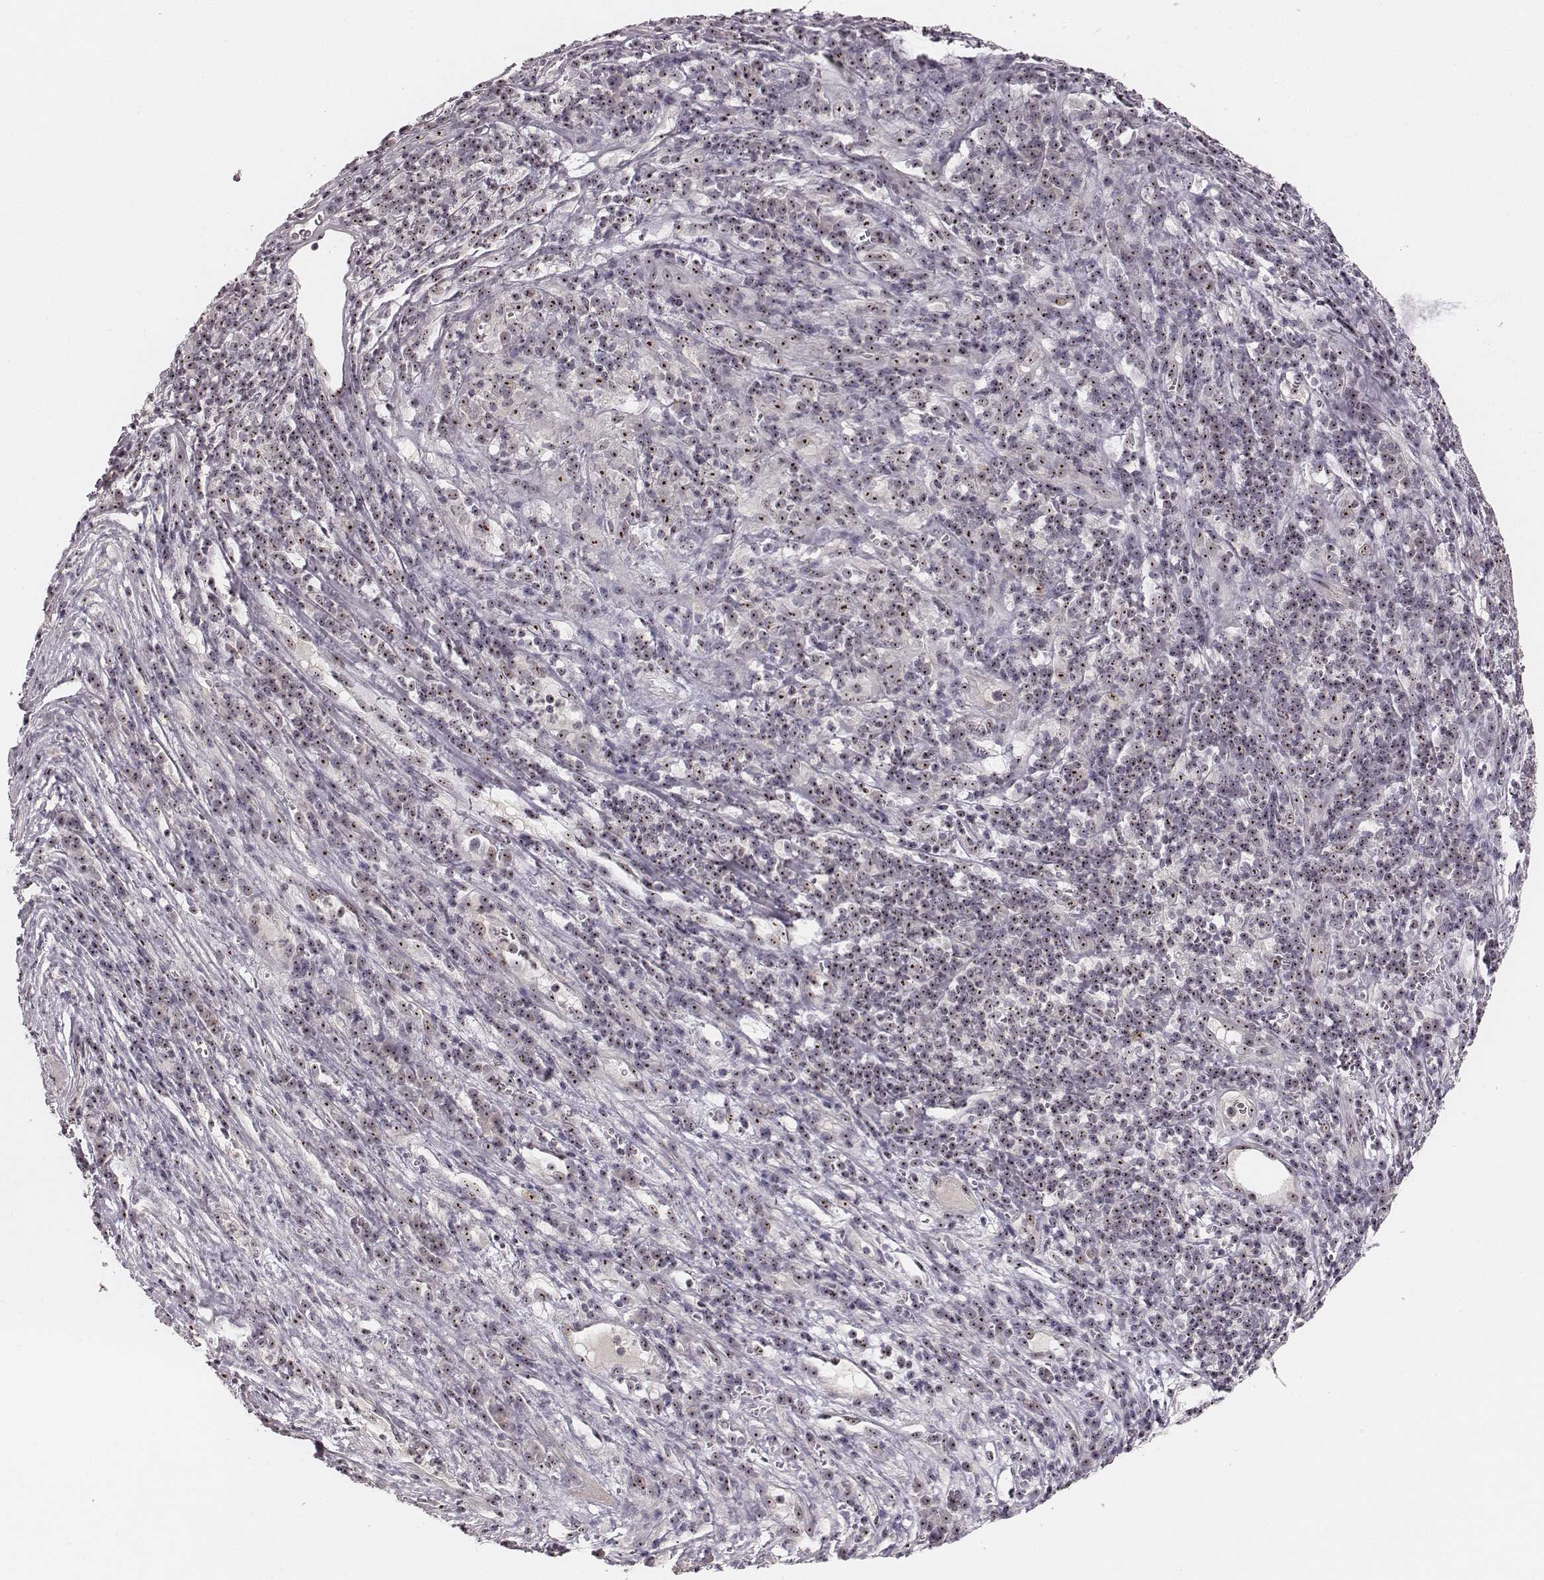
{"staining": {"intensity": "moderate", "quantity": ">75%", "location": "nuclear"}, "tissue": "liver cancer", "cell_type": "Tumor cells", "image_type": "cancer", "snomed": [{"axis": "morphology", "description": "Carcinoma, Hepatocellular, NOS"}, {"axis": "topography", "description": "Liver"}], "caption": "Tumor cells reveal medium levels of moderate nuclear expression in approximately >75% of cells in hepatocellular carcinoma (liver). The staining was performed using DAB (3,3'-diaminobenzidine) to visualize the protein expression in brown, while the nuclei were stained in blue with hematoxylin (Magnification: 20x).", "gene": "NOP56", "patient": {"sex": "female", "age": 60}}